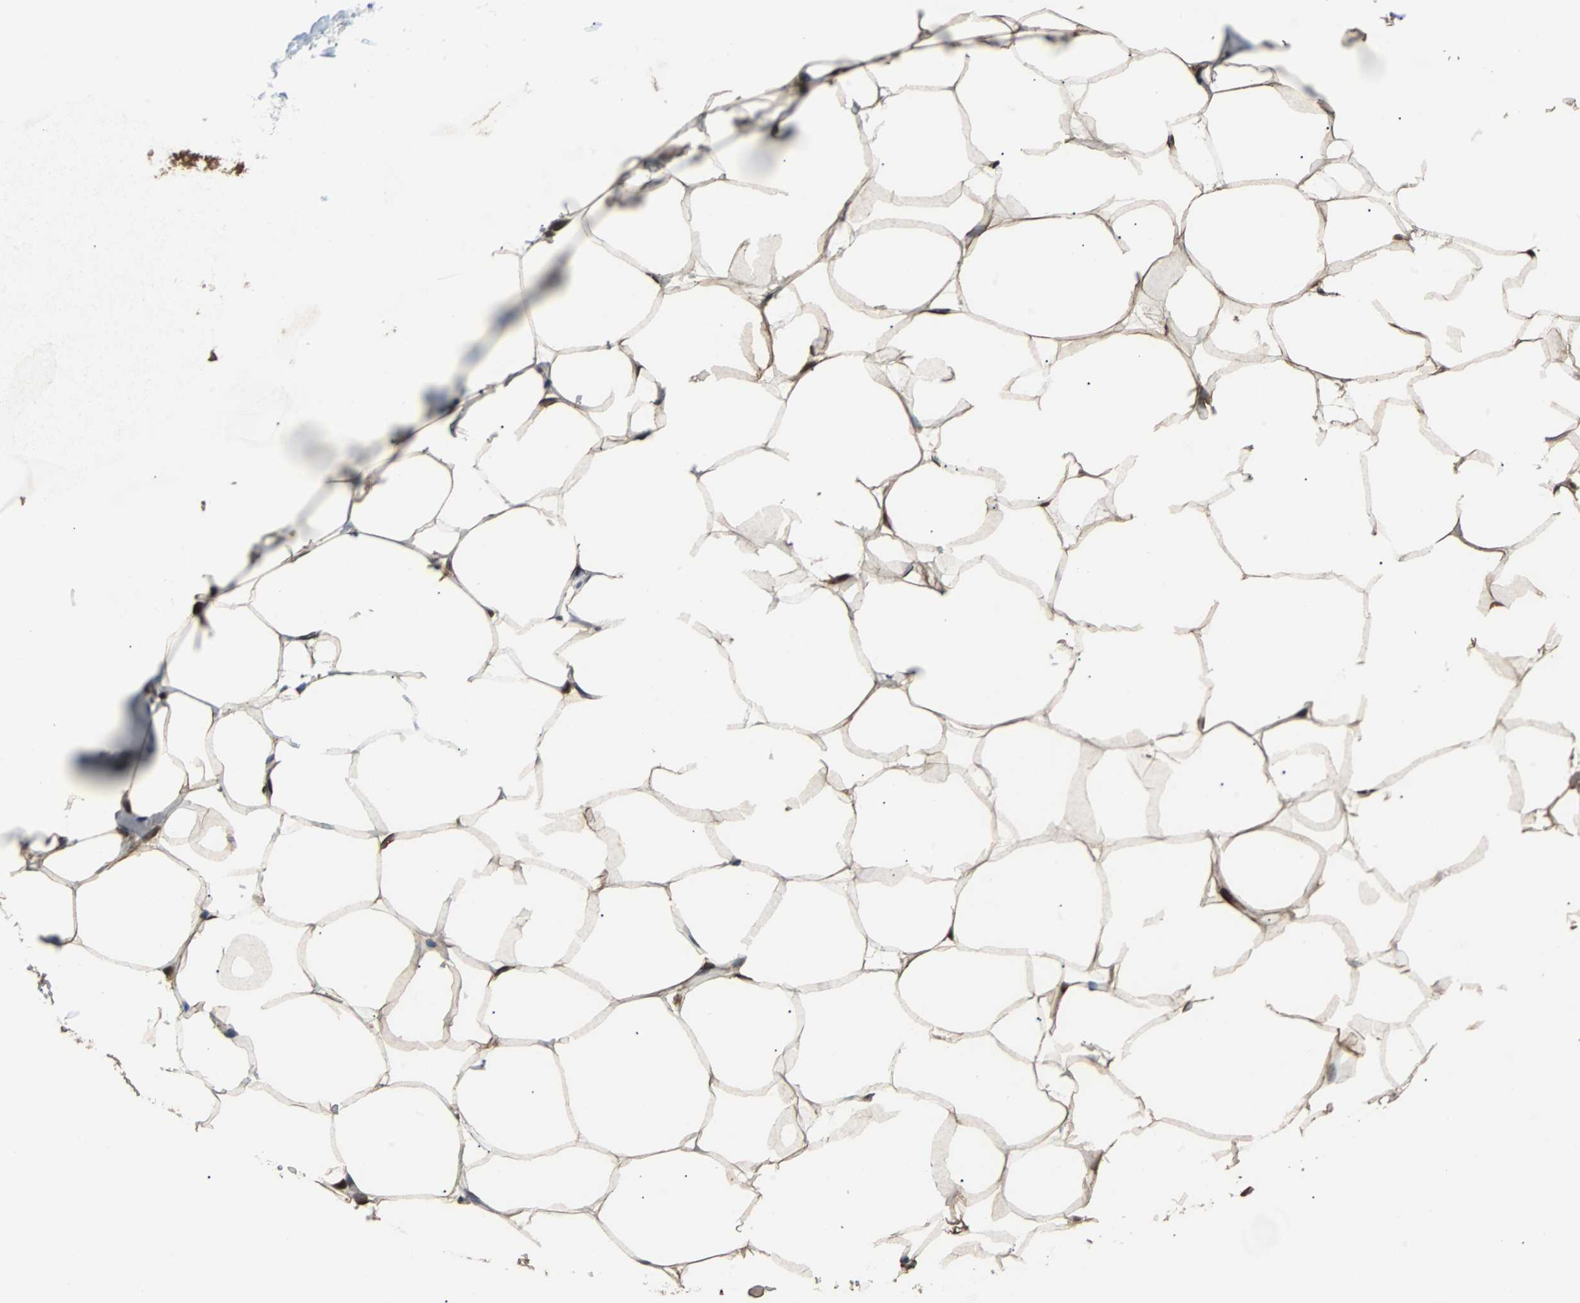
{"staining": {"intensity": "strong", "quantity": ">75%", "location": "cytoplasmic/membranous,nuclear"}, "tissue": "adipose tissue", "cell_type": "Adipocytes", "image_type": "normal", "snomed": [{"axis": "morphology", "description": "Normal tissue, NOS"}, {"axis": "topography", "description": "Breast"}, {"axis": "topography", "description": "Adipose tissue"}], "caption": "High-power microscopy captured an immunohistochemistry (IHC) image of benign adipose tissue, revealing strong cytoplasmic/membranous,nuclear positivity in approximately >75% of adipocytes.", "gene": "PRDX6", "patient": {"sex": "female", "age": 25}}